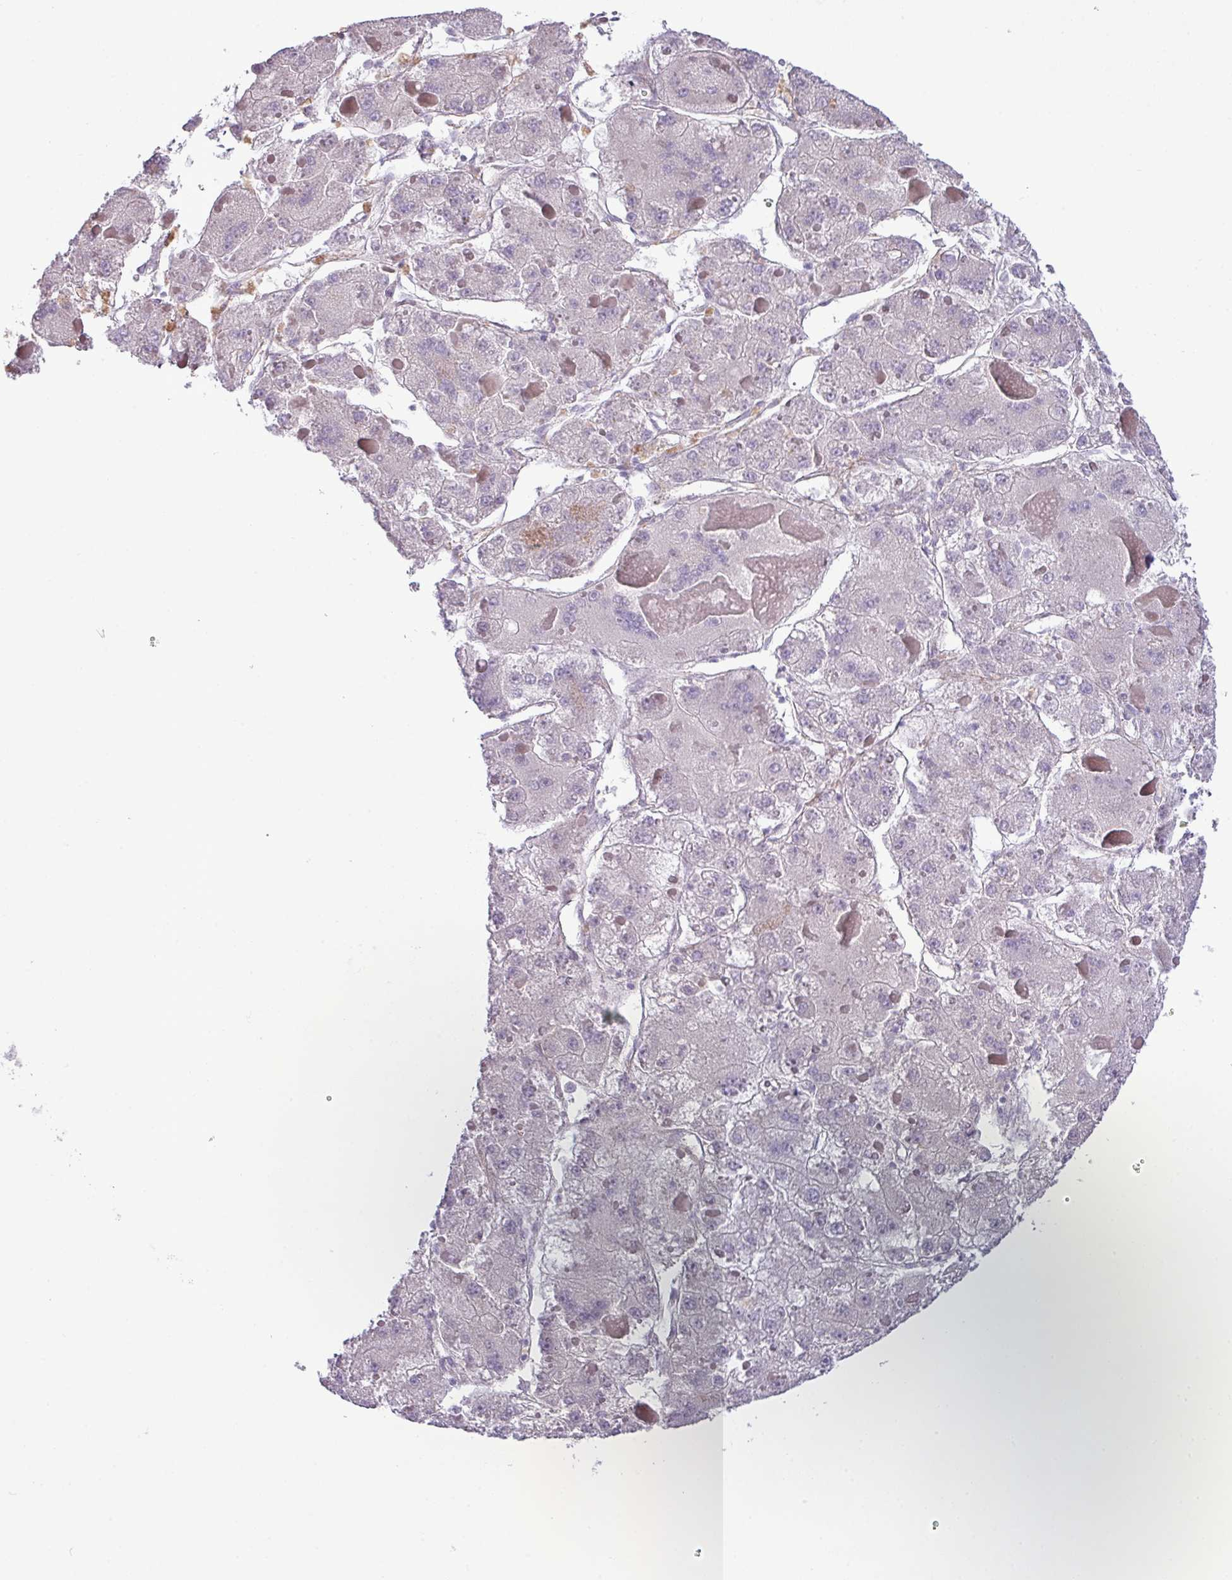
{"staining": {"intensity": "negative", "quantity": "none", "location": "none"}, "tissue": "liver cancer", "cell_type": "Tumor cells", "image_type": "cancer", "snomed": [{"axis": "morphology", "description": "Carcinoma, Hepatocellular, NOS"}, {"axis": "topography", "description": "Liver"}], "caption": "Hepatocellular carcinoma (liver) was stained to show a protein in brown. There is no significant positivity in tumor cells. The staining is performed using DAB (3,3'-diaminobenzidine) brown chromogen with nuclei counter-stained in using hematoxylin.", "gene": "KIRREL3", "patient": {"sex": "female", "age": 73}}